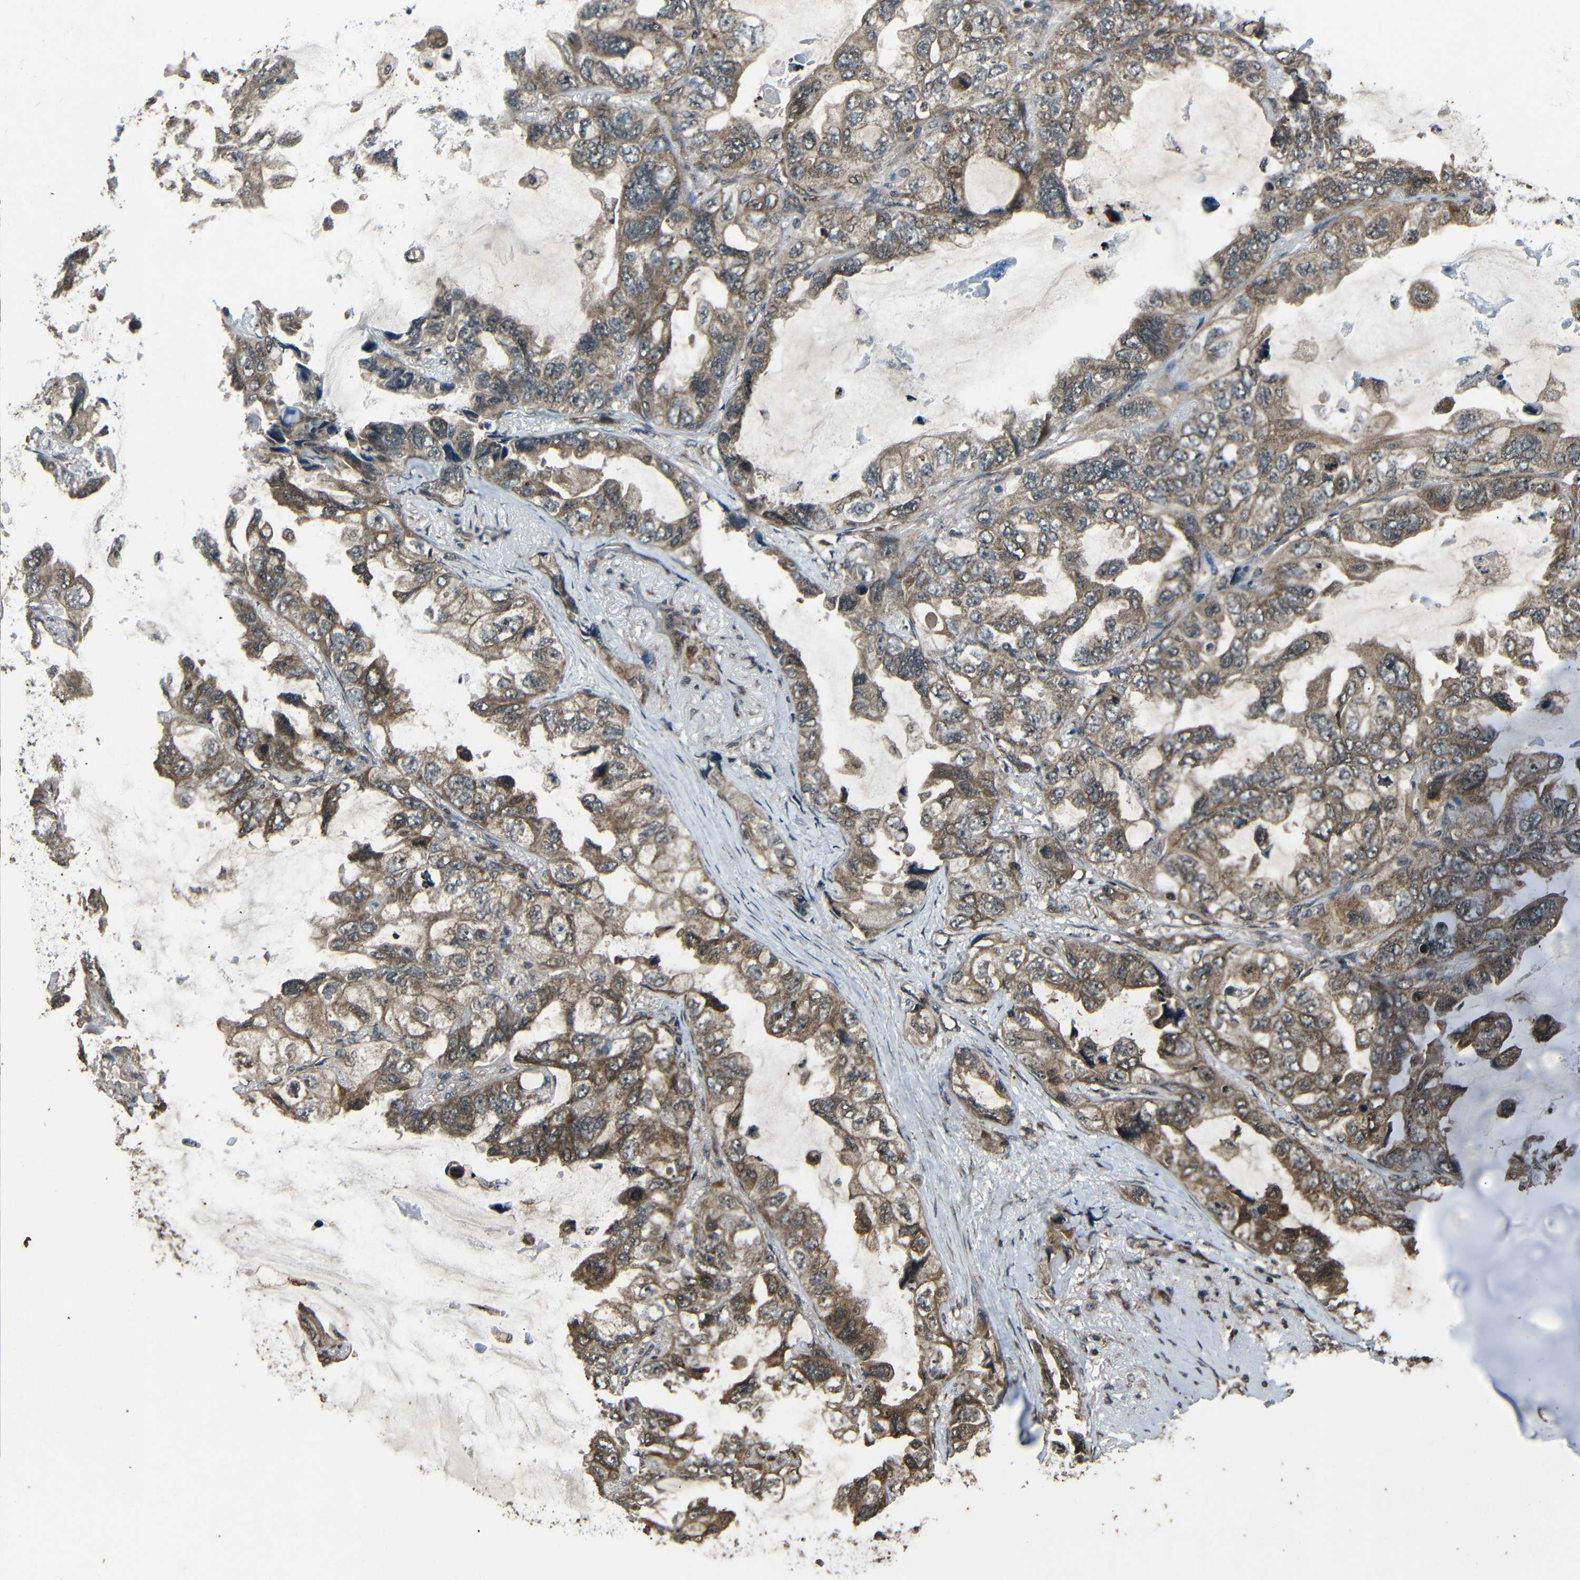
{"staining": {"intensity": "moderate", "quantity": ">75%", "location": "cytoplasmic/membranous"}, "tissue": "lung cancer", "cell_type": "Tumor cells", "image_type": "cancer", "snomed": [{"axis": "morphology", "description": "Squamous cell carcinoma, NOS"}, {"axis": "topography", "description": "Lung"}], "caption": "This histopathology image reveals IHC staining of lung squamous cell carcinoma, with medium moderate cytoplasmic/membranous expression in about >75% of tumor cells.", "gene": "PLK2", "patient": {"sex": "female", "age": 73}}